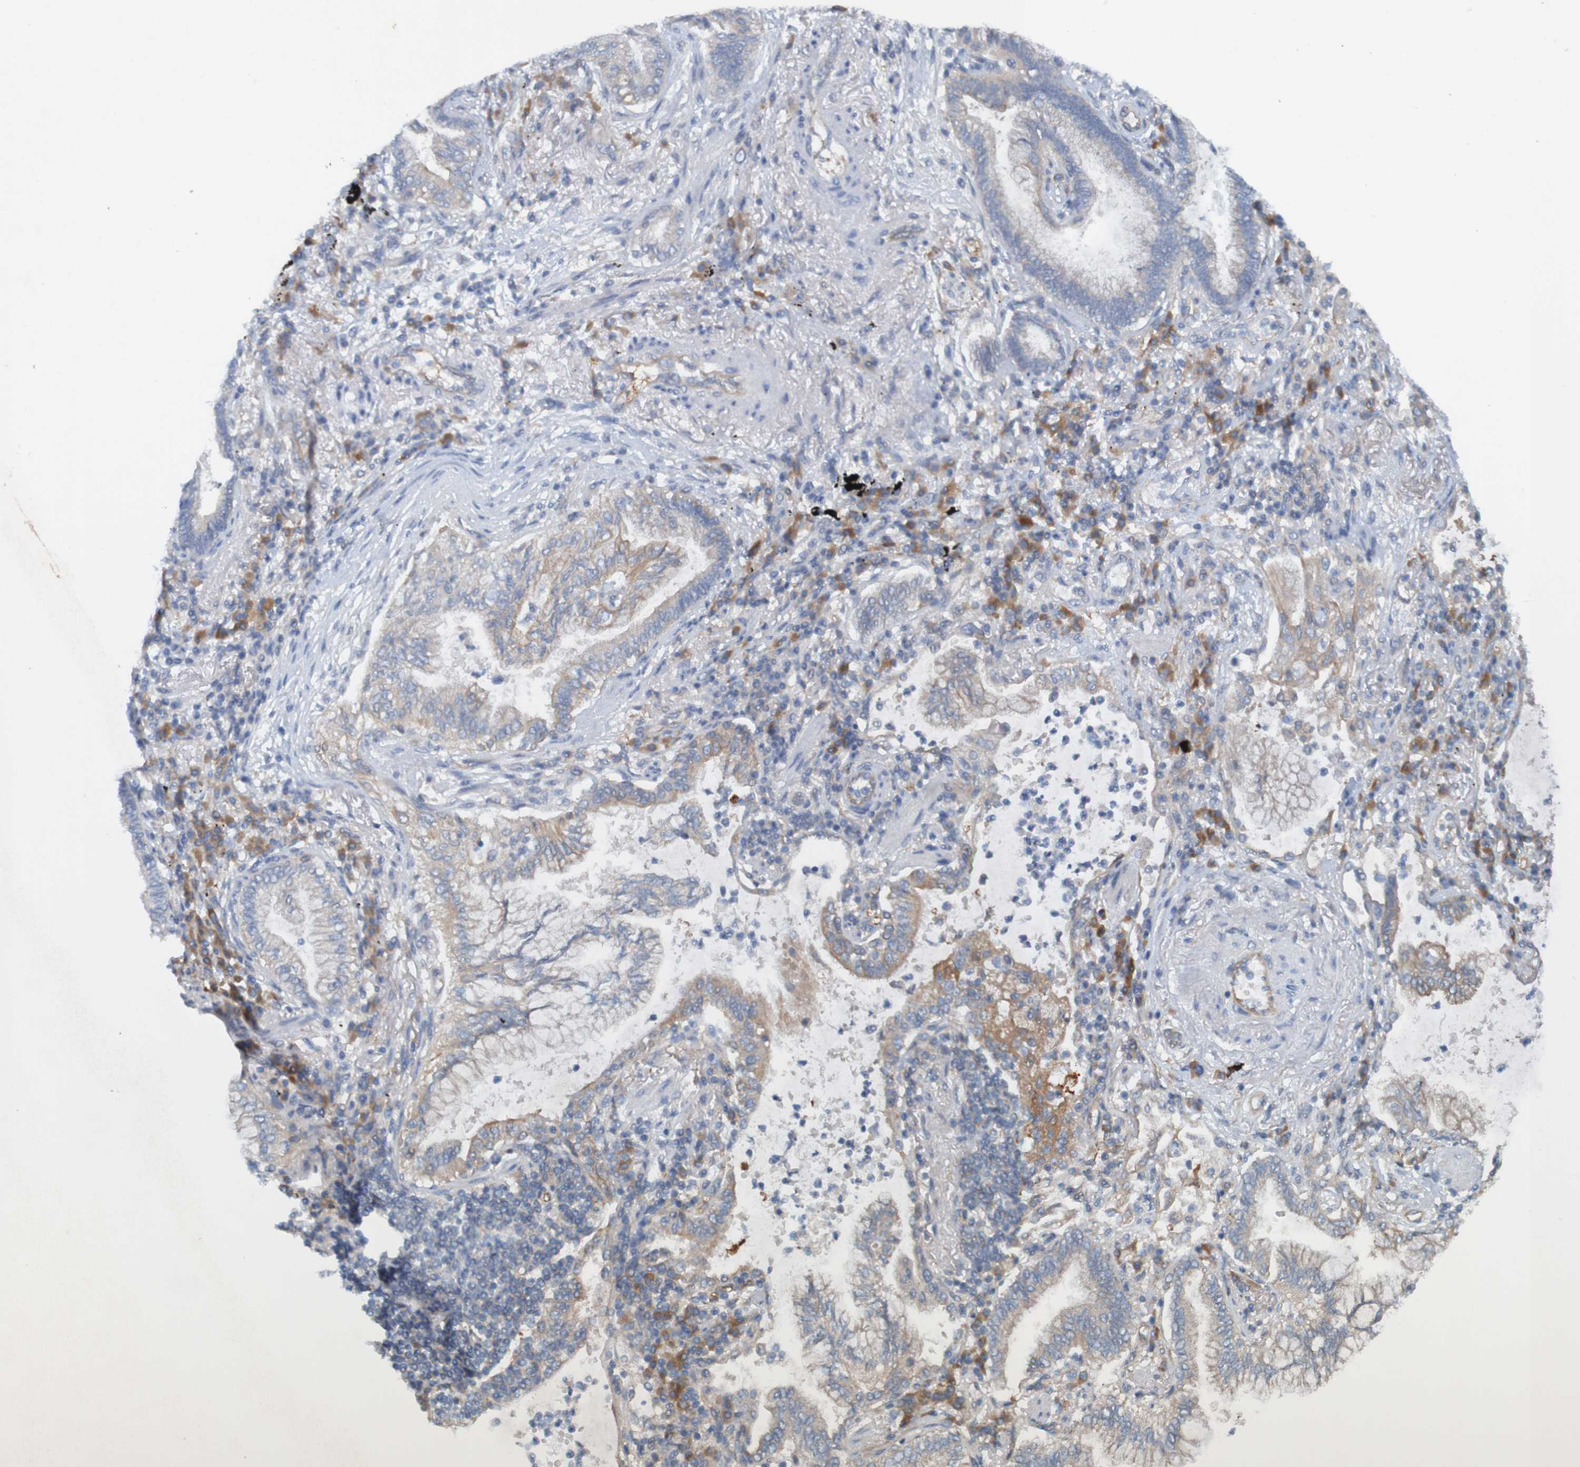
{"staining": {"intensity": "weak", "quantity": ">75%", "location": "cytoplasmic/membranous"}, "tissue": "lung cancer", "cell_type": "Tumor cells", "image_type": "cancer", "snomed": [{"axis": "morphology", "description": "Normal tissue, NOS"}, {"axis": "morphology", "description": "Adenocarcinoma, NOS"}, {"axis": "topography", "description": "Bronchus"}, {"axis": "topography", "description": "Lung"}], "caption": "A brown stain shows weak cytoplasmic/membranous expression of a protein in human lung adenocarcinoma tumor cells. Using DAB (brown) and hematoxylin (blue) stains, captured at high magnification using brightfield microscopy.", "gene": "DNAJC4", "patient": {"sex": "female", "age": 70}}